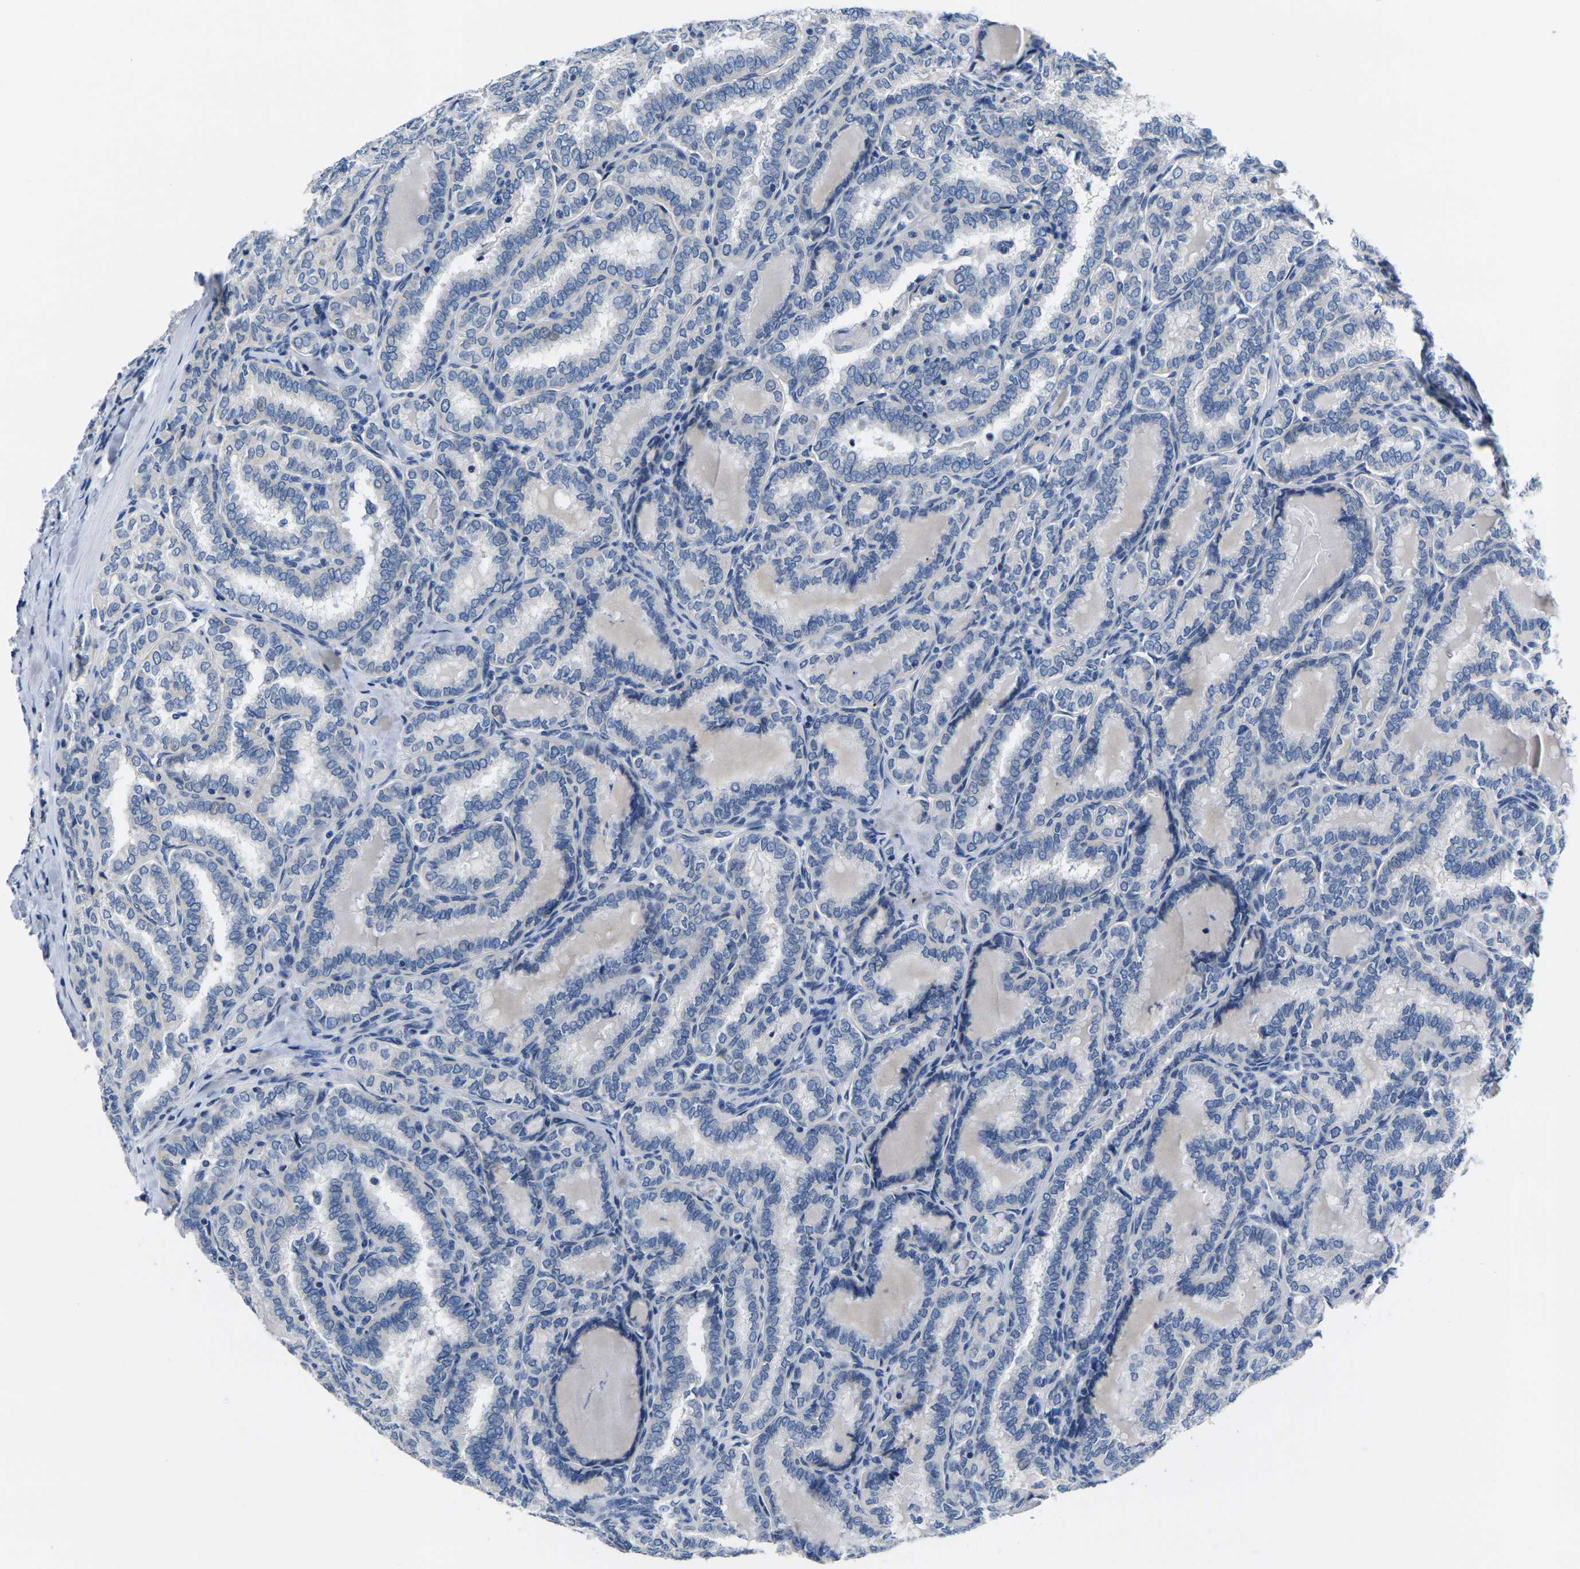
{"staining": {"intensity": "negative", "quantity": "none", "location": "none"}, "tissue": "thyroid cancer", "cell_type": "Tumor cells", "image_type": "cancer", "snomed": [{"axis": "morphology", "description": "Normal tissue, NOS"}, {"axis": "morphology", "description": "Papillary adenocarcinoma, NOS"}, {"axis": "topography", "description": "Thyroid gland"}], "caption": "DAB immunohistochemical staining of thyroid cancer reveals no significant expression in tumor cells. The staining was performed using DAB (3,3'-diaminobenzidine) to visualize the protein expression in brown, while the nuclei were stained in blue with hematoxylin (Magnification: 20x).", "gene": "NOCT", "patient": {"sex": "female", "age": 30}}